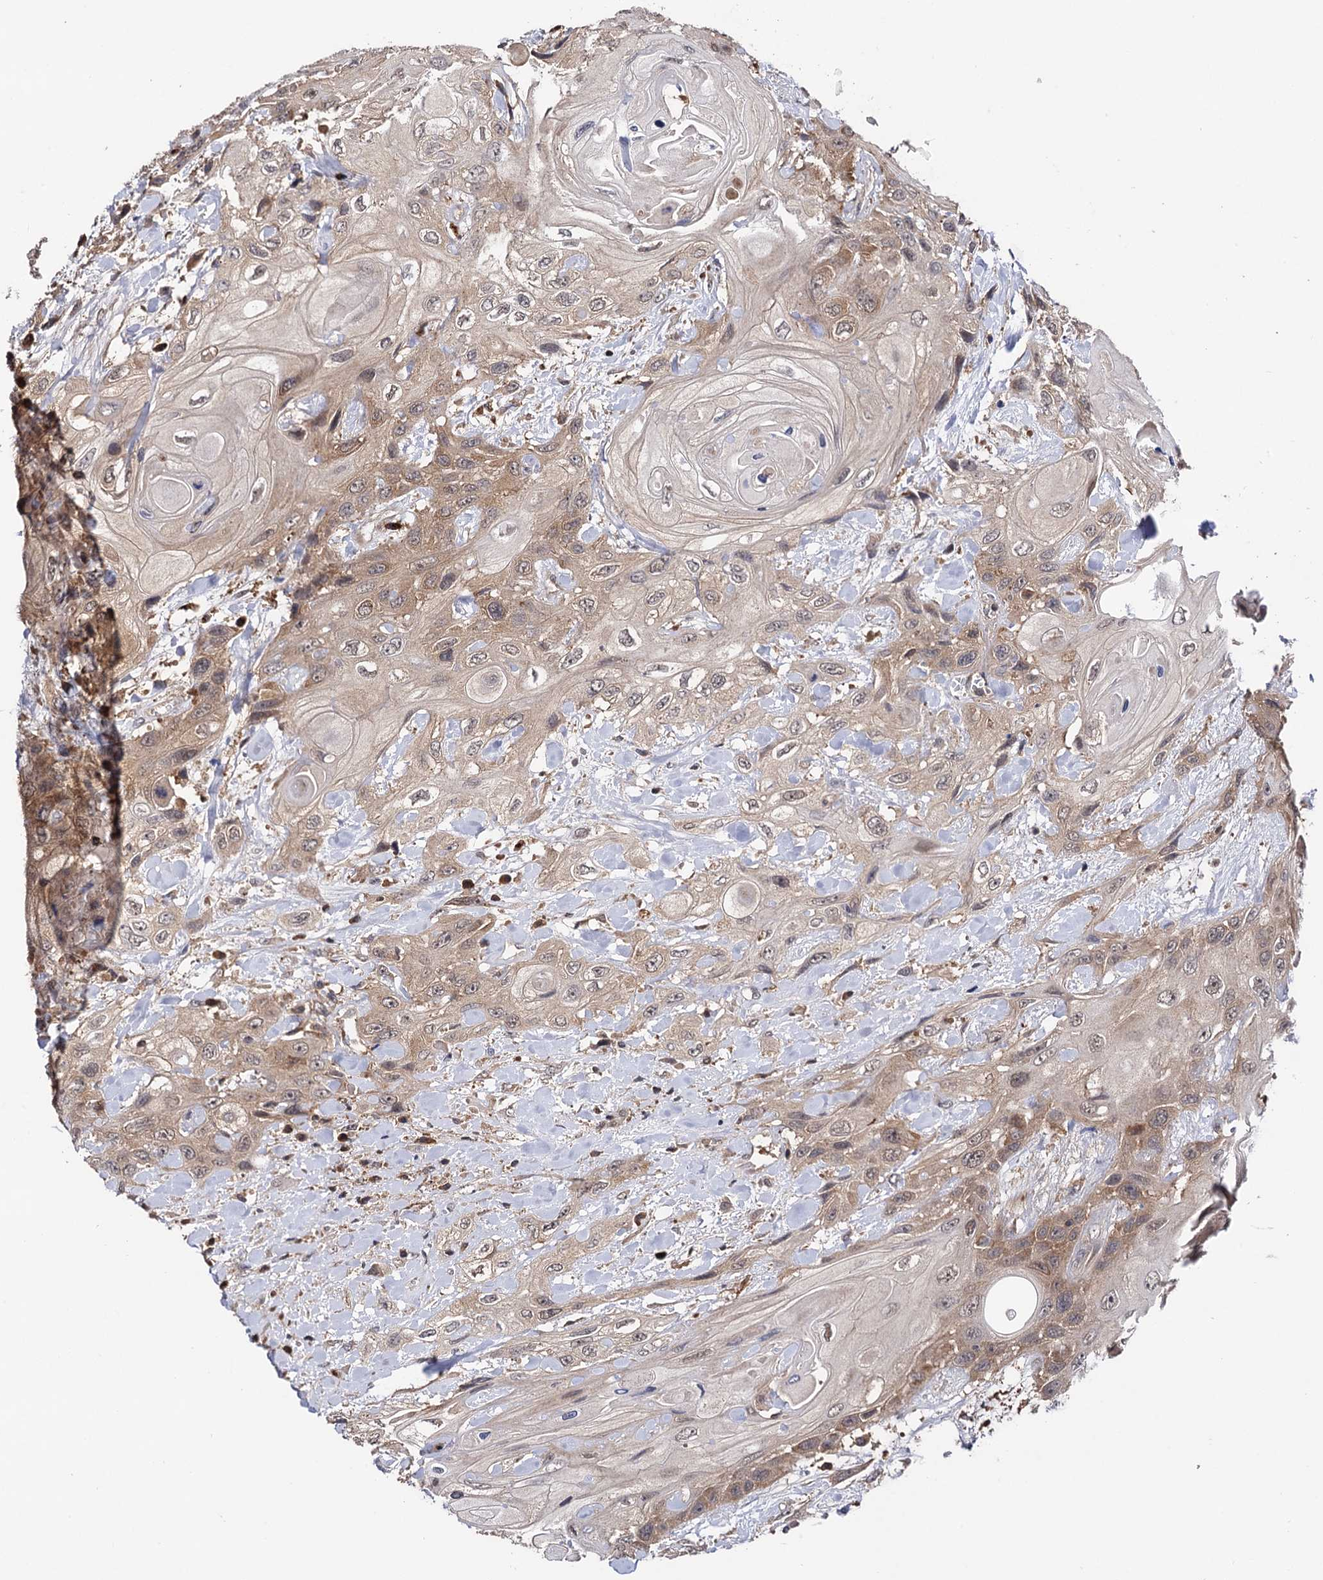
{"staining": {"intensity": "moderate", "quantity": "<25%", "location": "cytoplasmic/membranous,nuclear"}, "tissue": "head and neck cancer", "cell_type": "Tumor cells", "image_type": "cancer", "snomed": [{"axis": "morphology", "description": "Squamous cell carcinoma, NOS"}, {"axis": "topography", "description": "Head-Neck"}], "caption": "Protein expression analysis of human head and neck cancer (squamous cell carcinoma) reveals moderate cytoplasmic/membranous and nuclear expression in about <25% of tumor cells.", "gene": "MICAL2", "patient": {"sex": "female", "age": 43}}